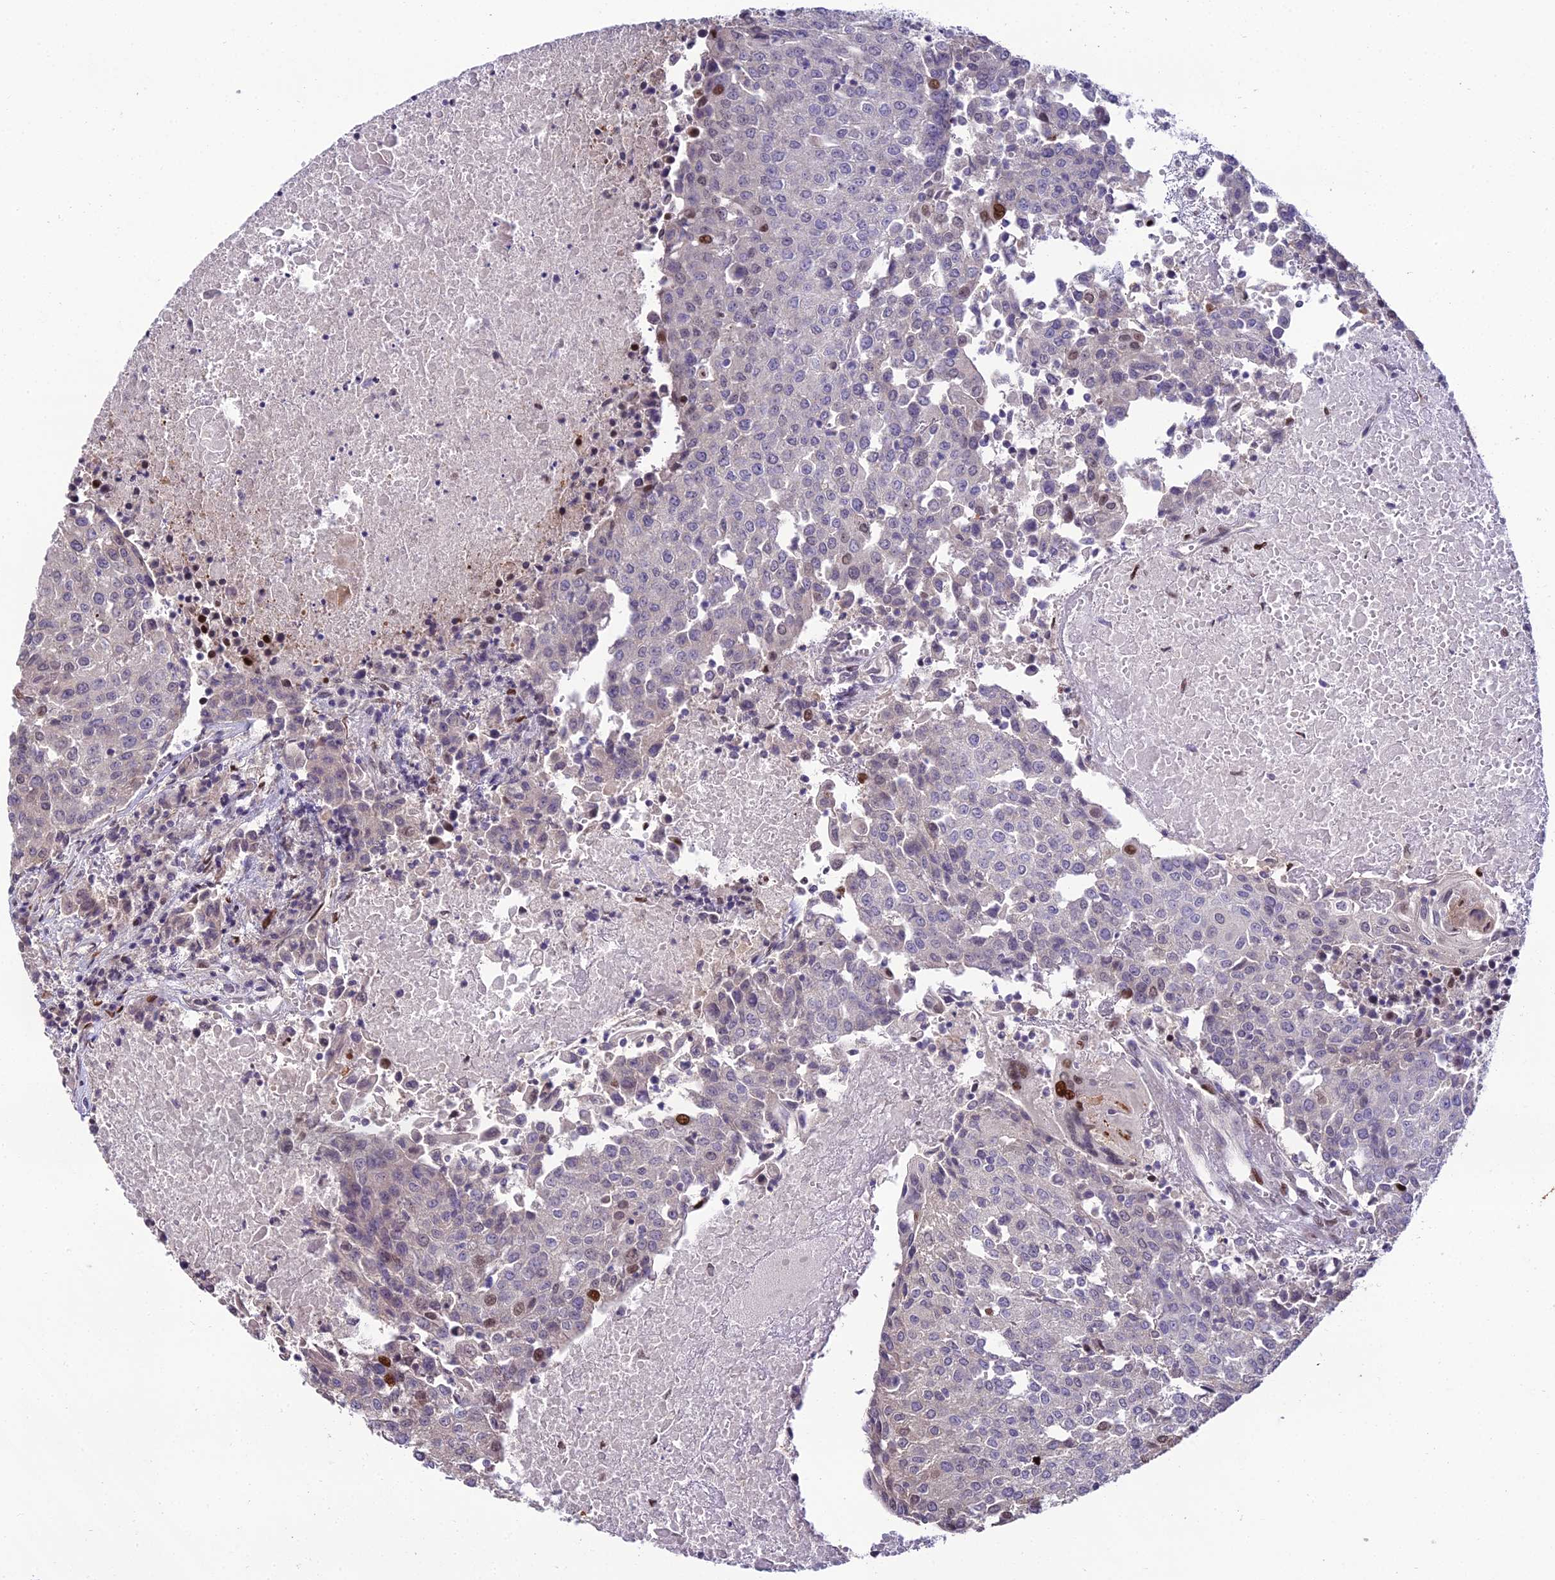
{"staining": {"intensity": "negative", "quantity": "none", "location": "none"}, "tissue": "urothelial cancer", "cell_type": "Tumor cells", "image_type": "cancer", "snomed": [{"axis": "morphology", "description": "Urothelial carcinoma, High grade"}, {"axis": "topography", "description": "Urinary bladder"}], "caption": "Tumor cells are negative for protein expression in human urothelial carcinoma (high-grade). Nuclei are stained in blue.", "gene": "ZNF707", "patient": {"sex": "female", "age": 85}}